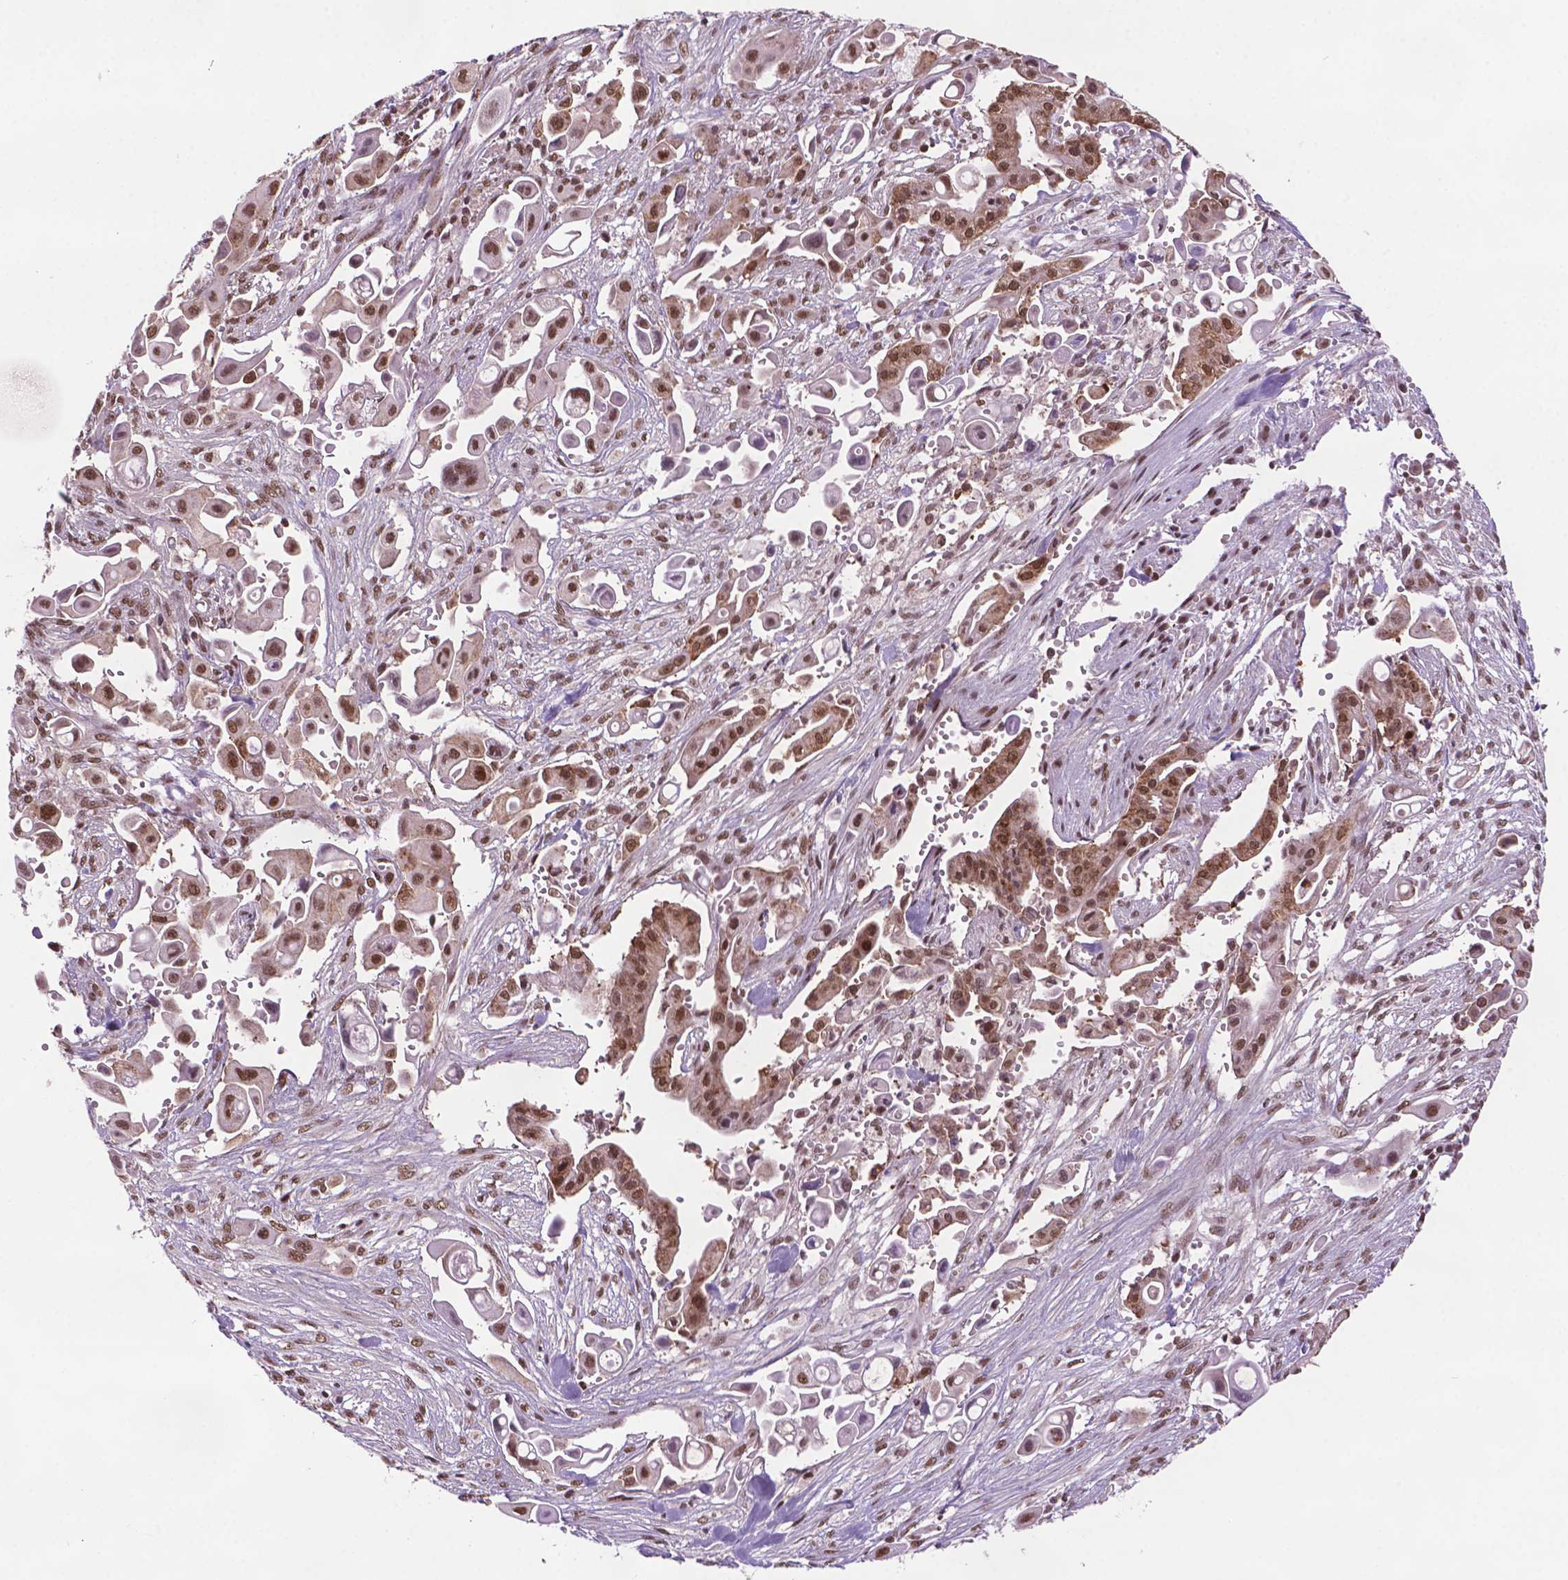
{"staining": {"intensity": "moderate", "quantity": ">75%", "location": "nuclear"}, "tissue": "pancreatic cancer", "cell_type": "Tumor cells", "image_type": "cancer", "snomed": [{"axis": "morphology", "description": "Adenocarcinoma, NOS"}, {"axis": "topography", "description": "Pancreas"}], "caption": "Pancreatic cancer stained with a protein marker demonstrates moderate staining in tumor cells.", "gene": "SIRT6", "patient": {"sex": "male", "age": 50}}